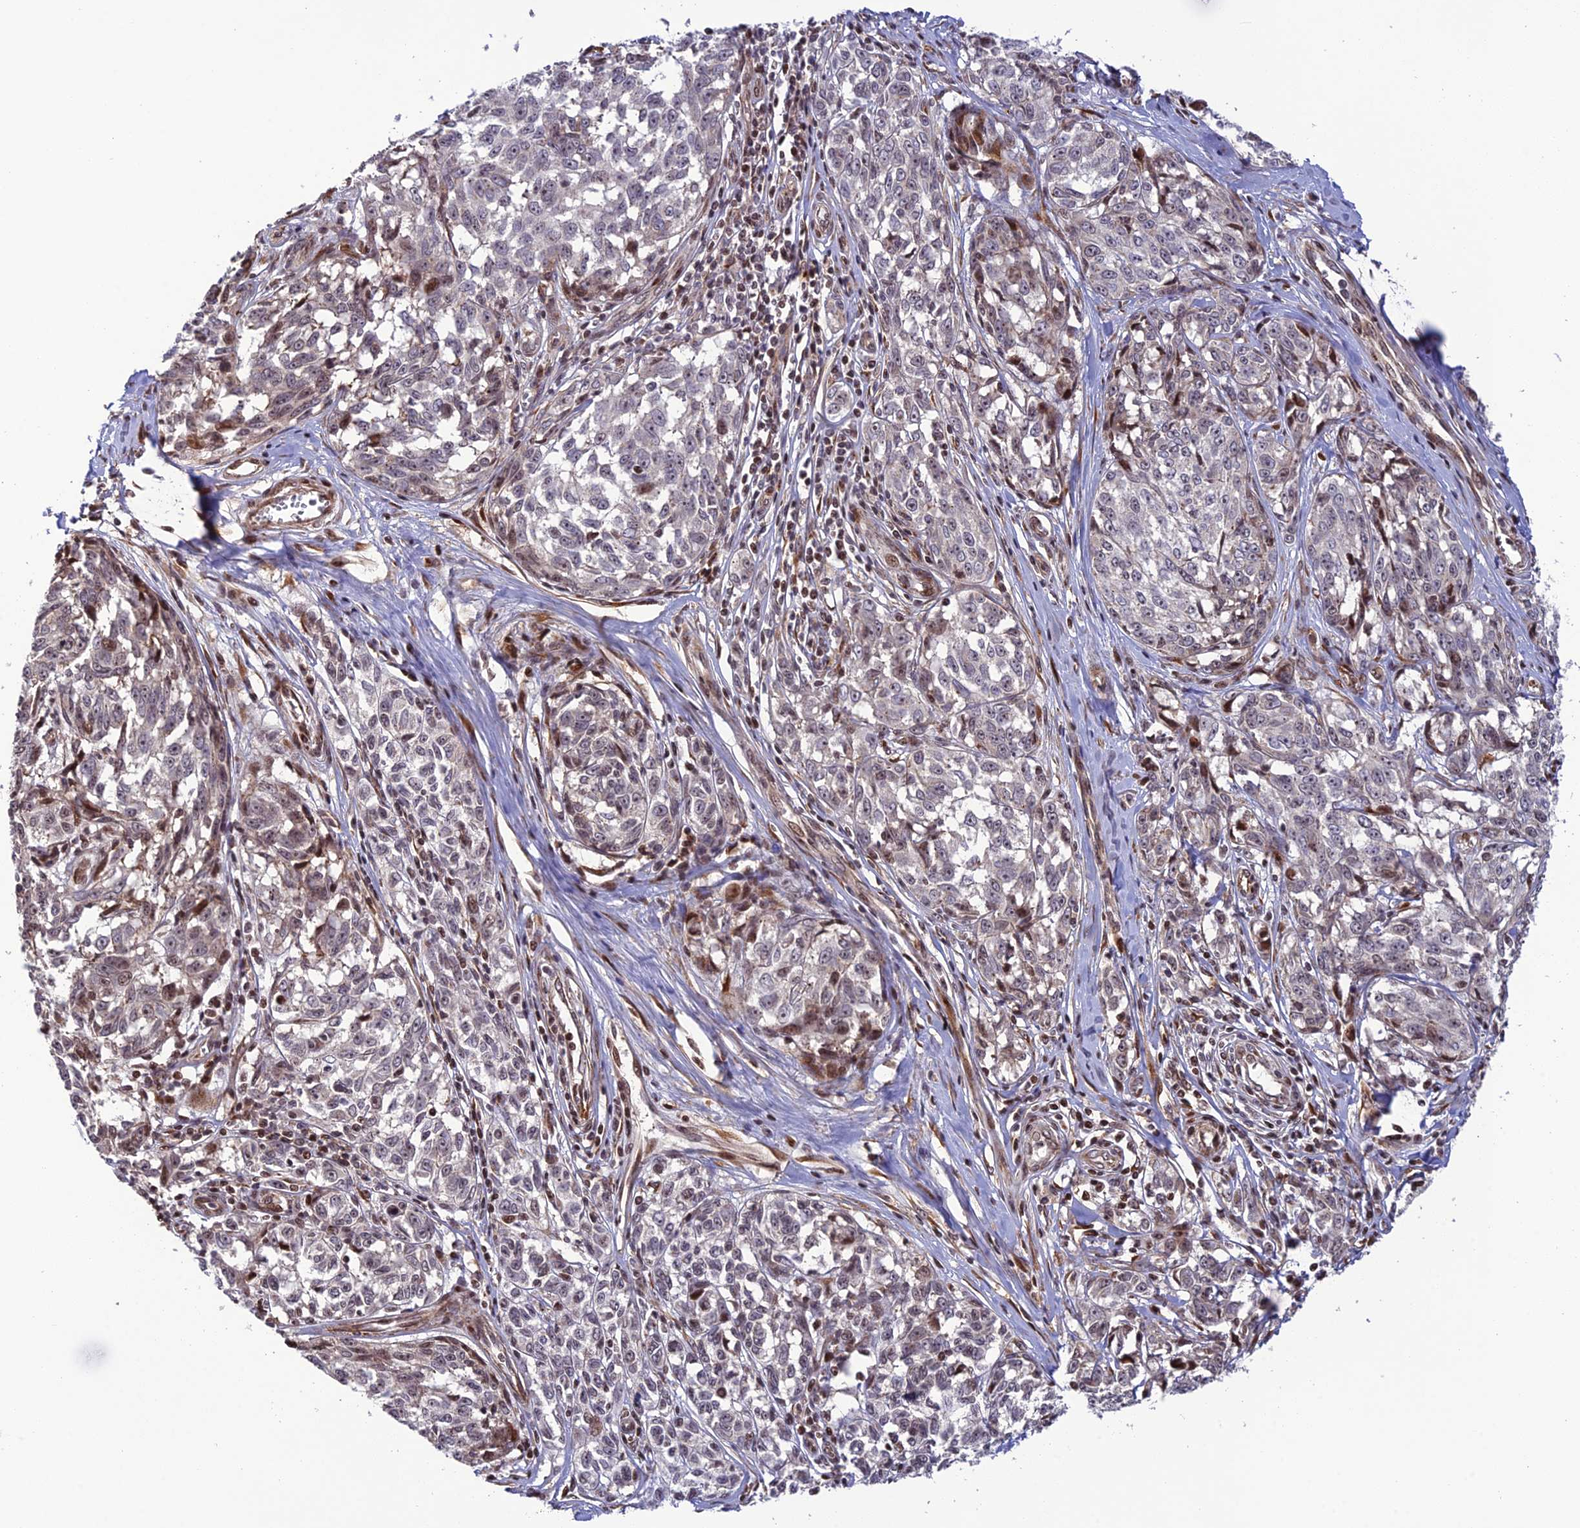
{"staining": {"intensity": "weak", "quantity": "25%-75%", "location": "nuclear"}, "tissue": "melanoma", "cell_type": "Tumor cells", "image_type": "cancer", "snomed": [{"axis": "morphology", "description": "Malignant melanoma, NOS"}, {"axis": "topography", "description": "Skin"}], "caption": "The image demonstrates a brown stain indicating the presence of a protein in the nuclear of tumor cells in melanoma.", "gene": "SMIM7", "patient": {"sex": "female", "age": 64}}